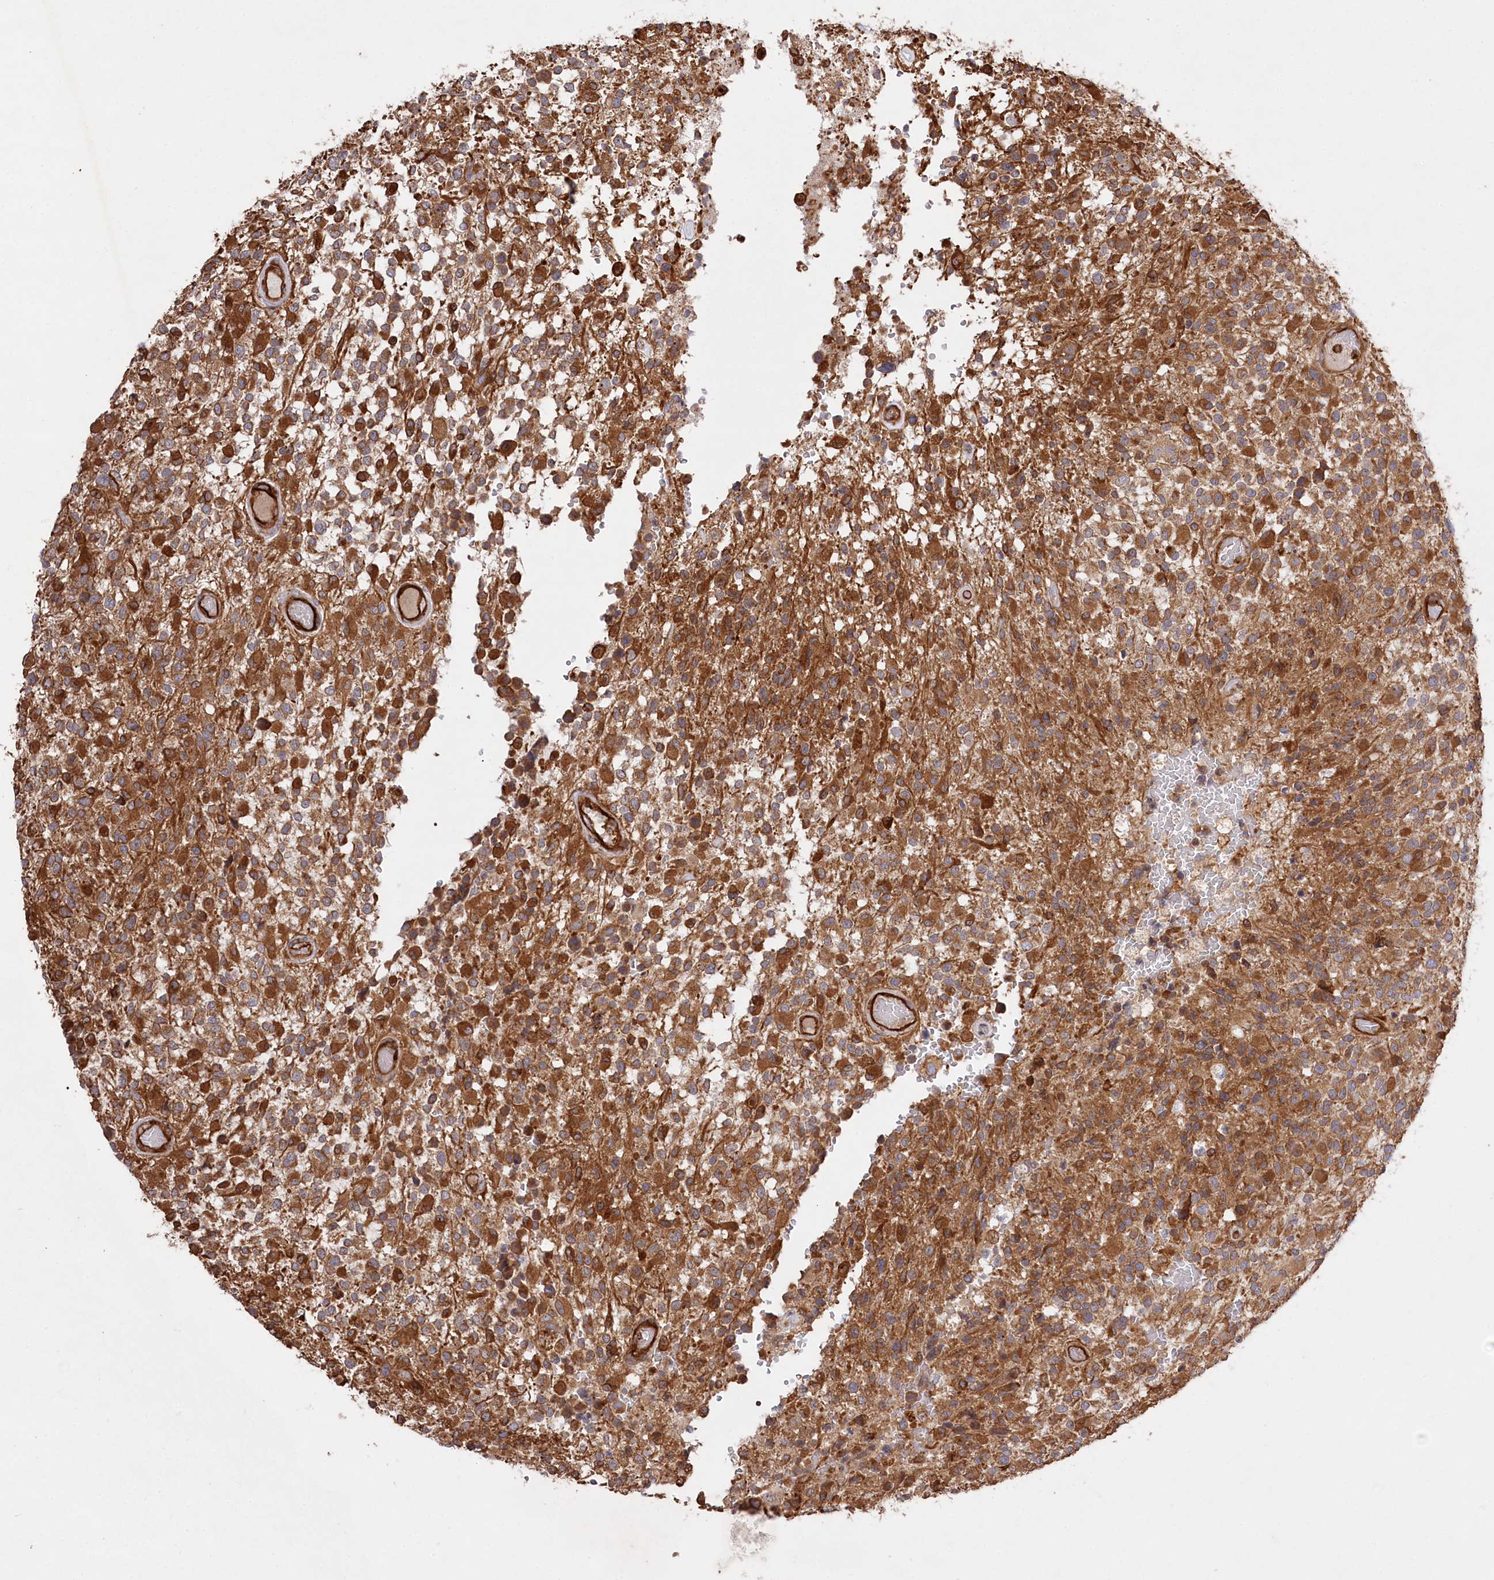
{"staining": {"intensity": "strong", "quantity": ">75%", "location": "cytoplasmic/membranous"}, "tissue": "glioma", "cell_type": "Tumor cells", "image_type": "cancer", "snomed": [{"axis": "morphology", "description": "Glioma, malignant, High grade"}, {"axis": "morphology", "description": "Glioblastoma, NOS"}, {"axis": "topography", "description": "Brain"}], "caption": "Human malignant glioma (high-grade) stained with a brown dye demonstrates strong cytoplasmic/membranous positive staining in about >75% of tumor cells.", "gene": "MTPAP", "patient": {"sex": "male", "age": 60}}